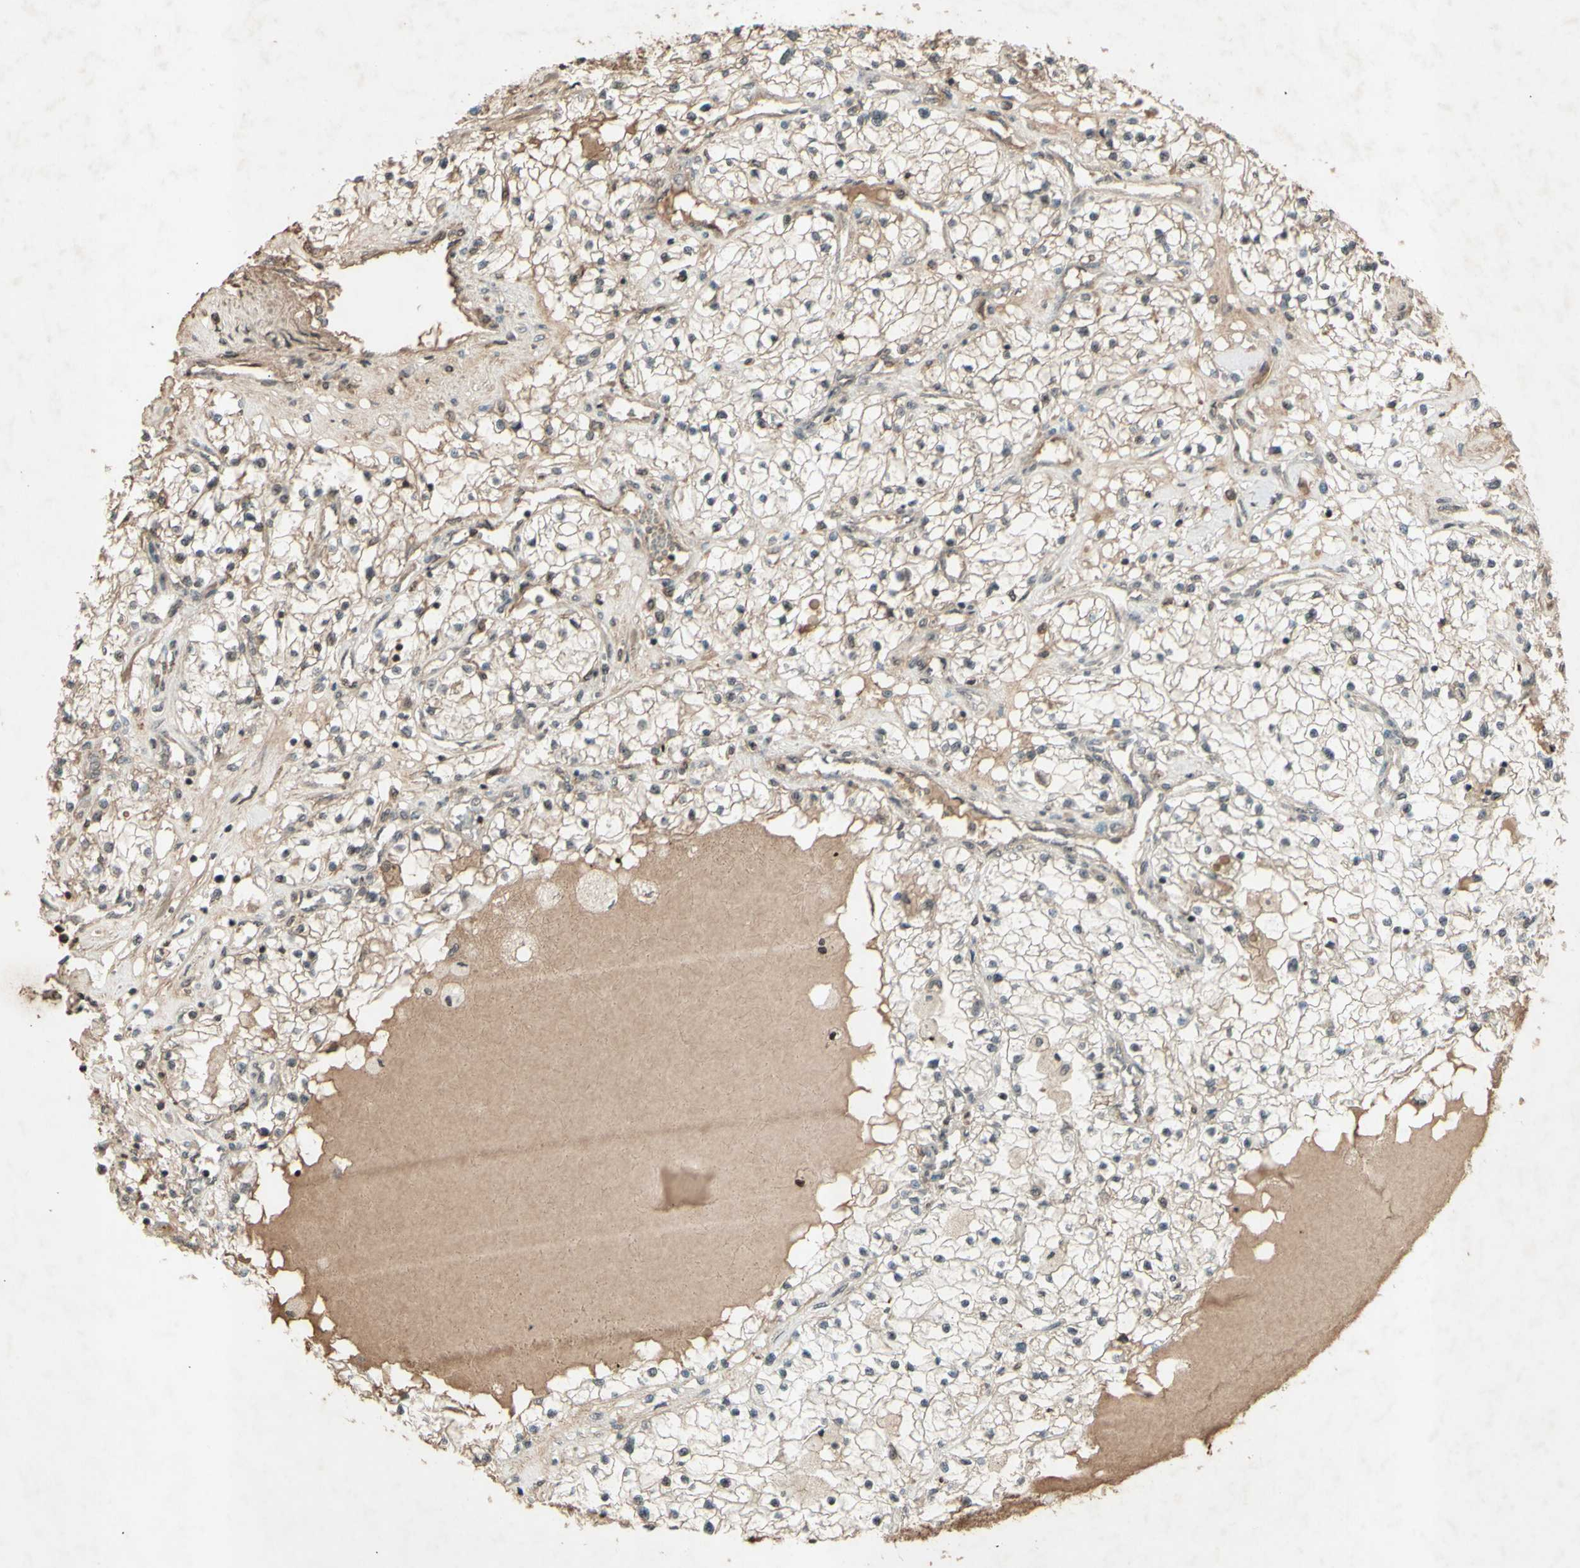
{"staining": {"intensity": "negative", "quantity": "none", "location": "none"}, "tissue": "renal cancer", "cell_type": "Tumor cells", "image_type": "cancer", "snomed": [{"axis": "morphology", "description": "Adenocarcinoma, NOS"}, {"axis": "topography", "description": "Kidney"}], "caption": "Tumor cells are negative for protein expression in human renal adenocarcinoma.", "gene": "SNW1", "patient": {"sex": "male", "age": 68}}